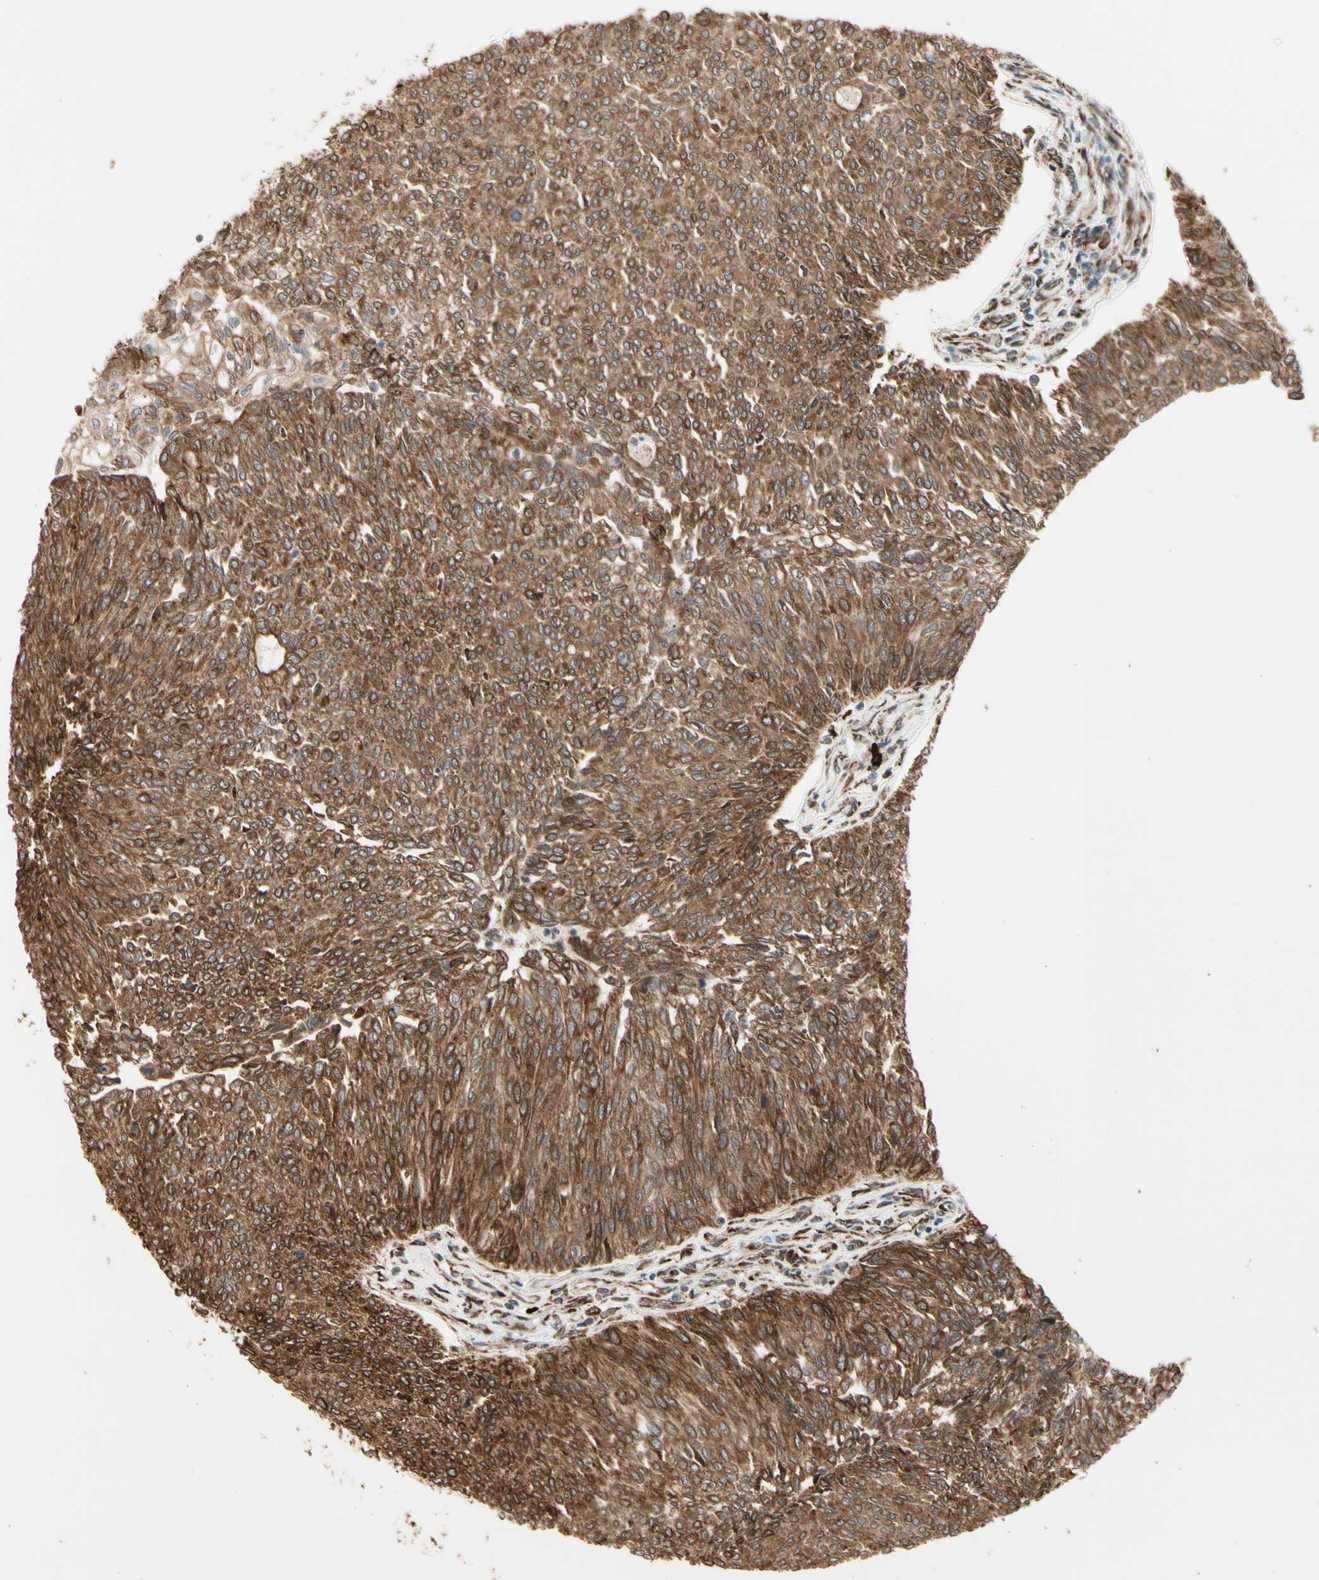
{"staining": {"intensity": "strong", "quantity": ">75%", "location": "cytoplasmic/membranous"}, "tissue": "urothelial cancer", "cell_type": "Tumor cells", "image_type": "cancer", "snomed": [{"axis": "morphology", "description": "Urothelial carcinoma, Low grade"}, {"axis": "topography", "description": "Urinary bladder"}], "caption": "Urothelial cancer stained with immunohistochemistry (IHC) displays strong cytoplasmic/membranous positivity in approximately >75% of tumor cells.", "gene": "HSP90B1", "patient": {"sex": "female", "age": 79}}